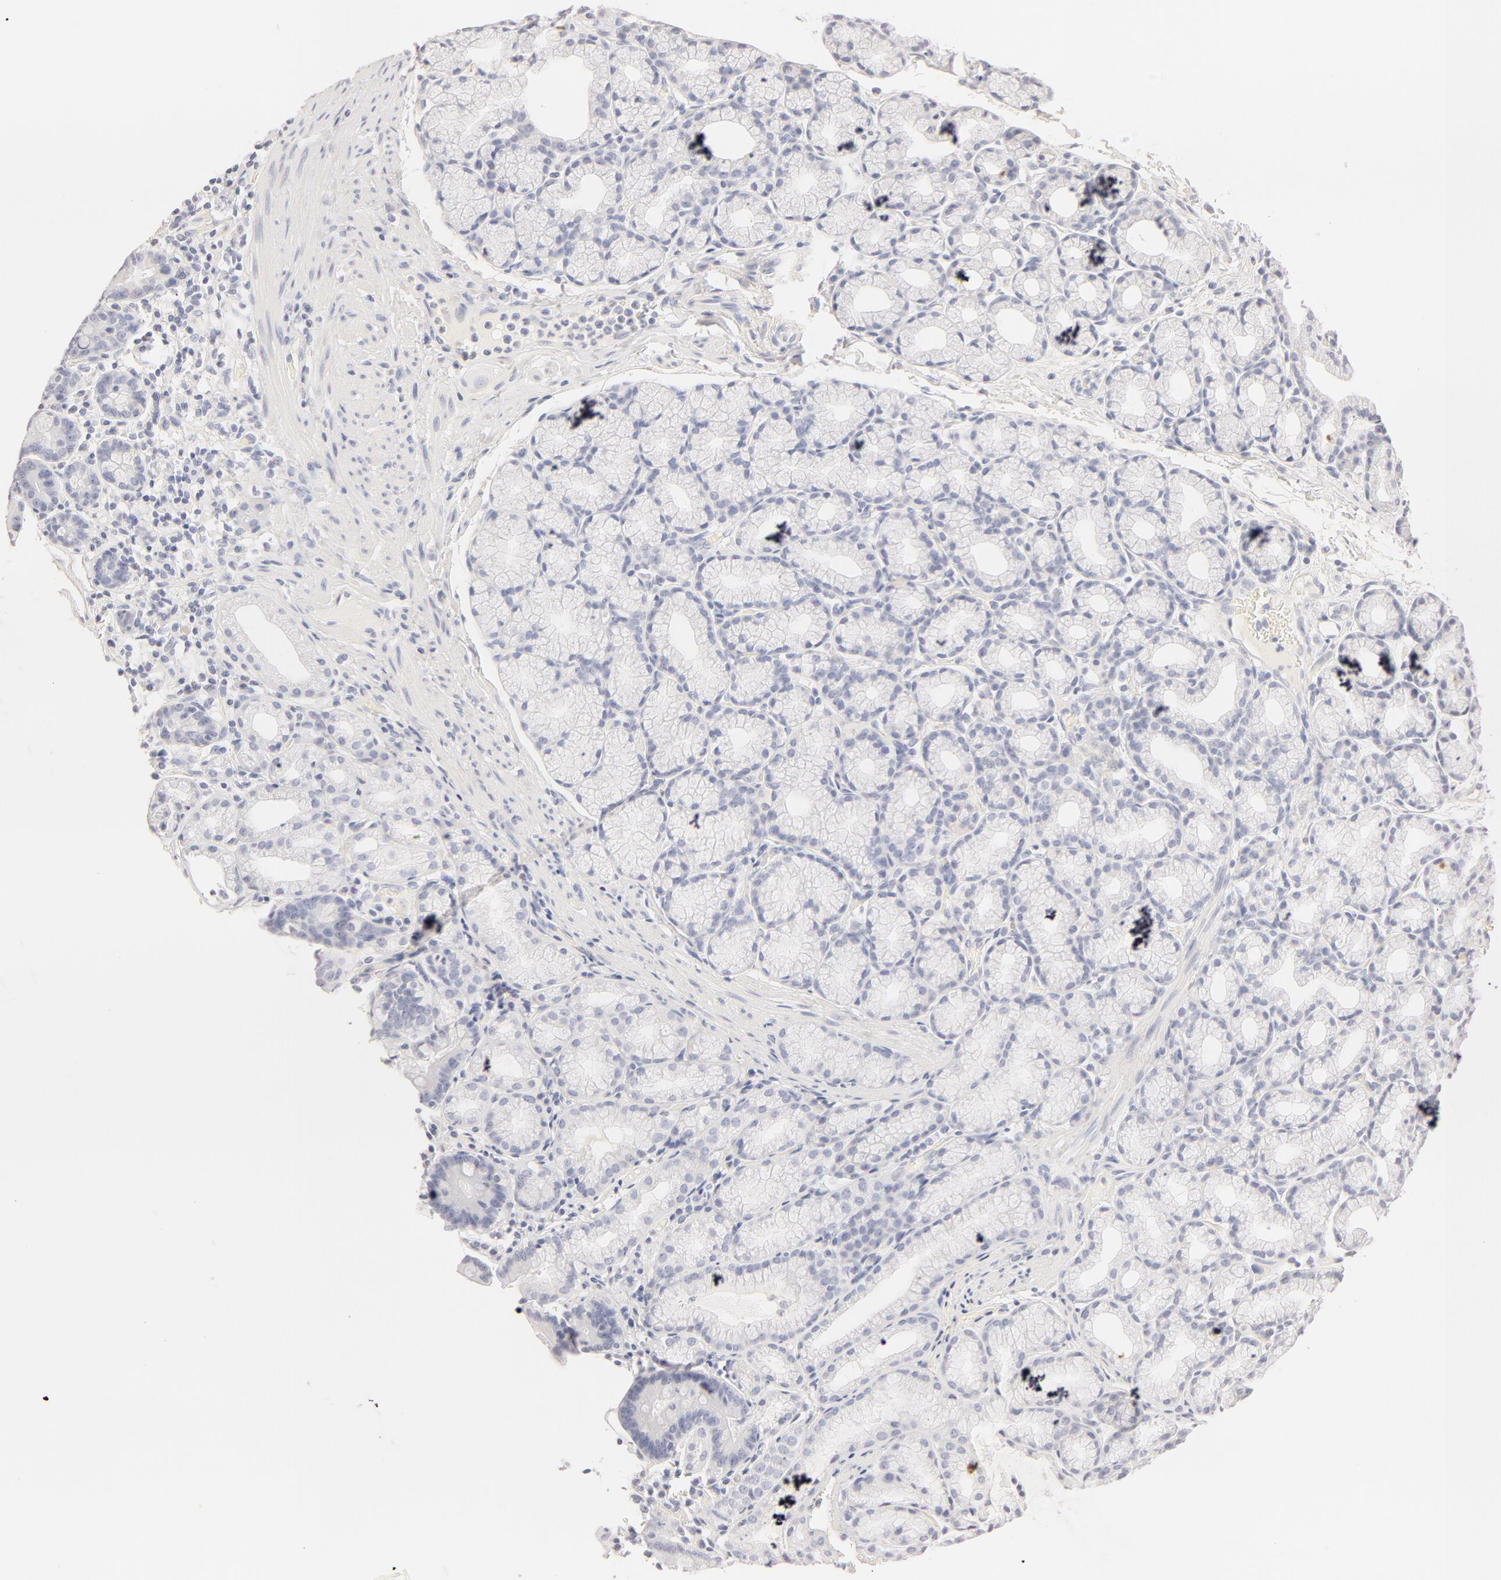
{"staining": {"intensity": "negative", "quantity": "none", "location": "none"}, "tissue": "duodenum", "cell_type": "Glandular cells", "image_type": "normal", "snomed": [{"axis": "morphology", "description": "Normal tissue, NOS"}, {"axis": "topography", "description": "Duodenum"}], "caption": "The micrograph displays no staining of glandular cells in unremarkable duodenum. (Brightfield microscopy of DAB (3,3'-diaminobenzidine) IHC at high magnification).", "gene": "LGALS7B", "patient": {"sex": "female", "age": 48}}